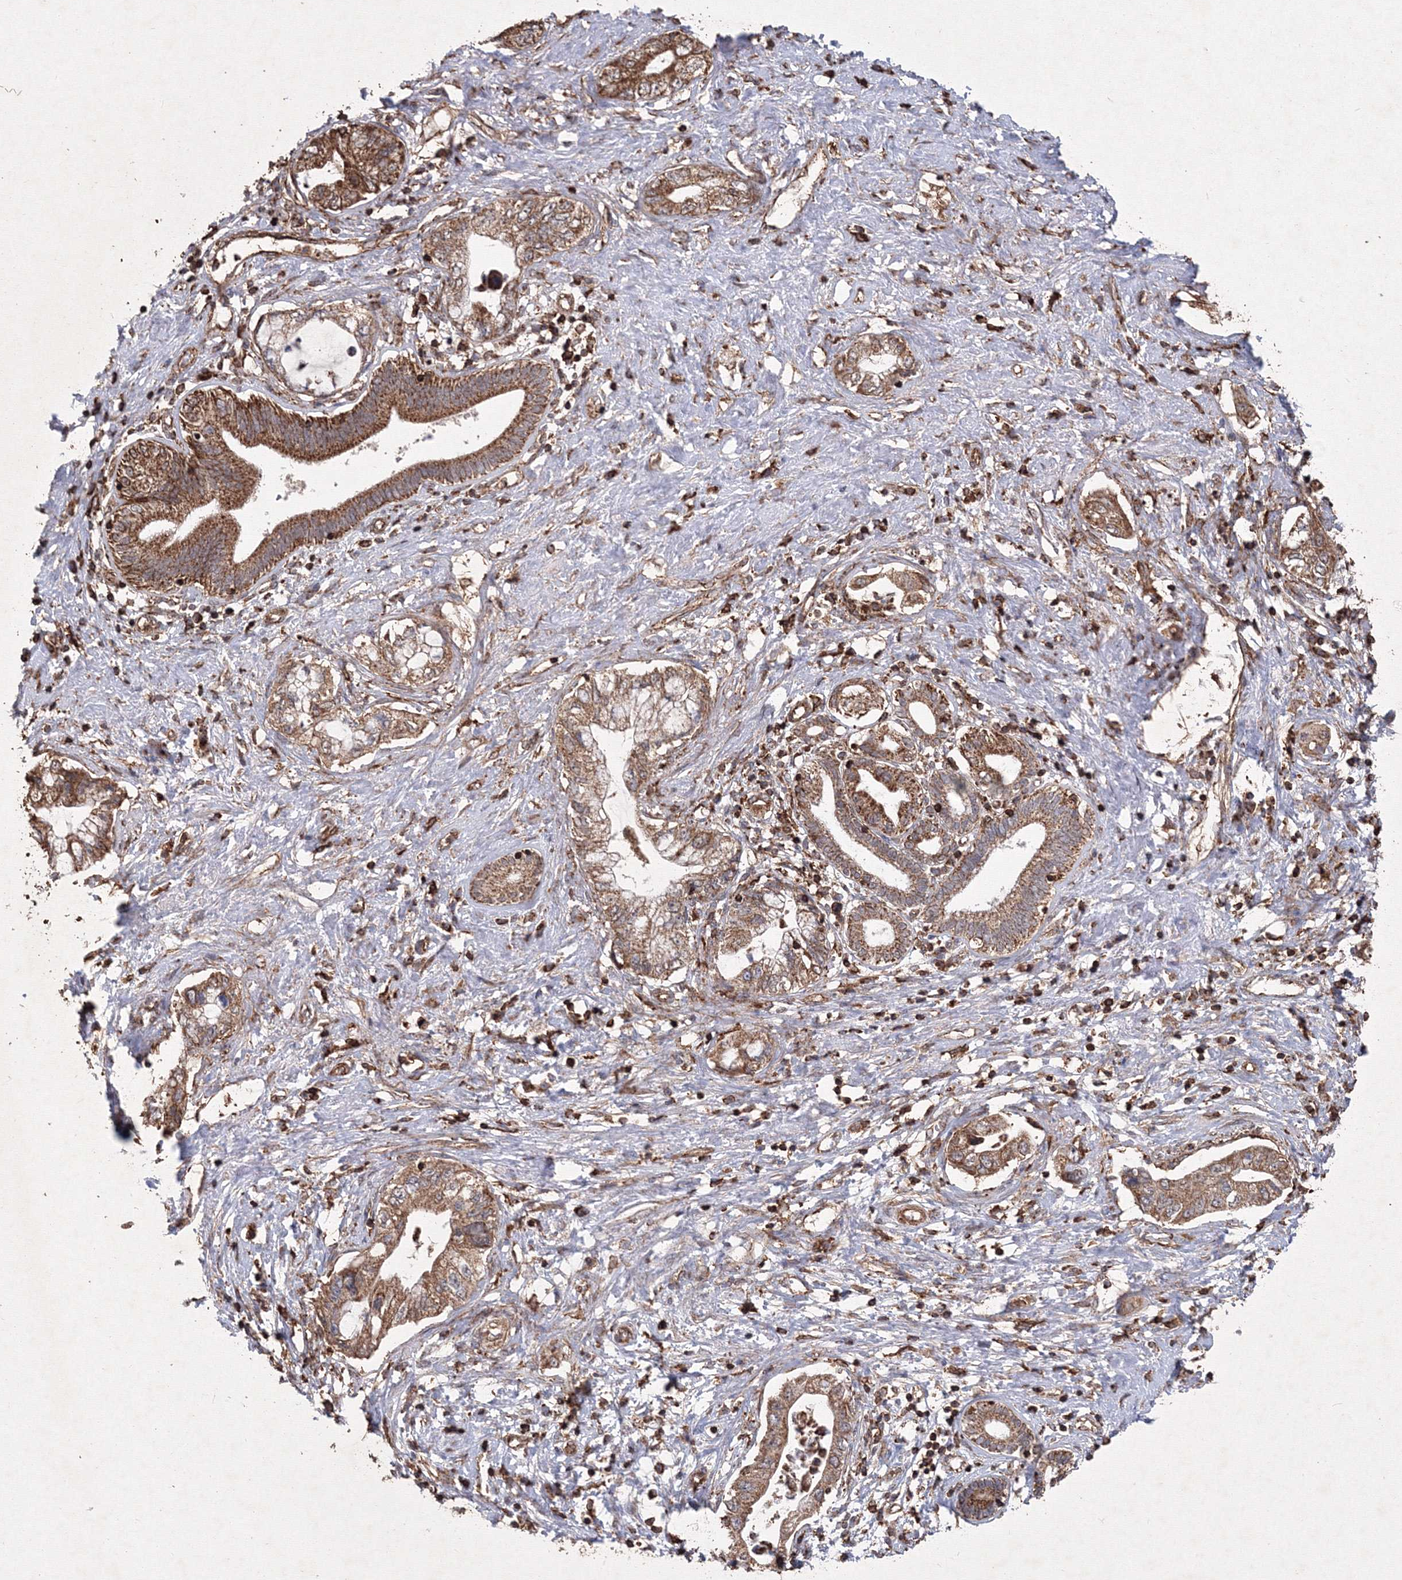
{"staining": {"intensity": "moderate", "quantity": ">75%", "location": "cytoplasmic/membranous"}, "tissue": "pancreatic cancer", "cell_type": "Tumor cells", "image_type": "cancer", "snomed": [{"axis": "morphology", "description": "Adenocarcinoma, NOS"}, {"axis": "topography", "description": "Pancreas"}], "caption": "This photomicrograph displays immunohistochemistry (IHC) staining of pancreatic cancer (adenocarcinoma), with medium moderate cytoplasmic/membranous staining in about >75% of tumor cells.", "gene": "TMEM139", "patient": {"sex": "female", "age": 73}}